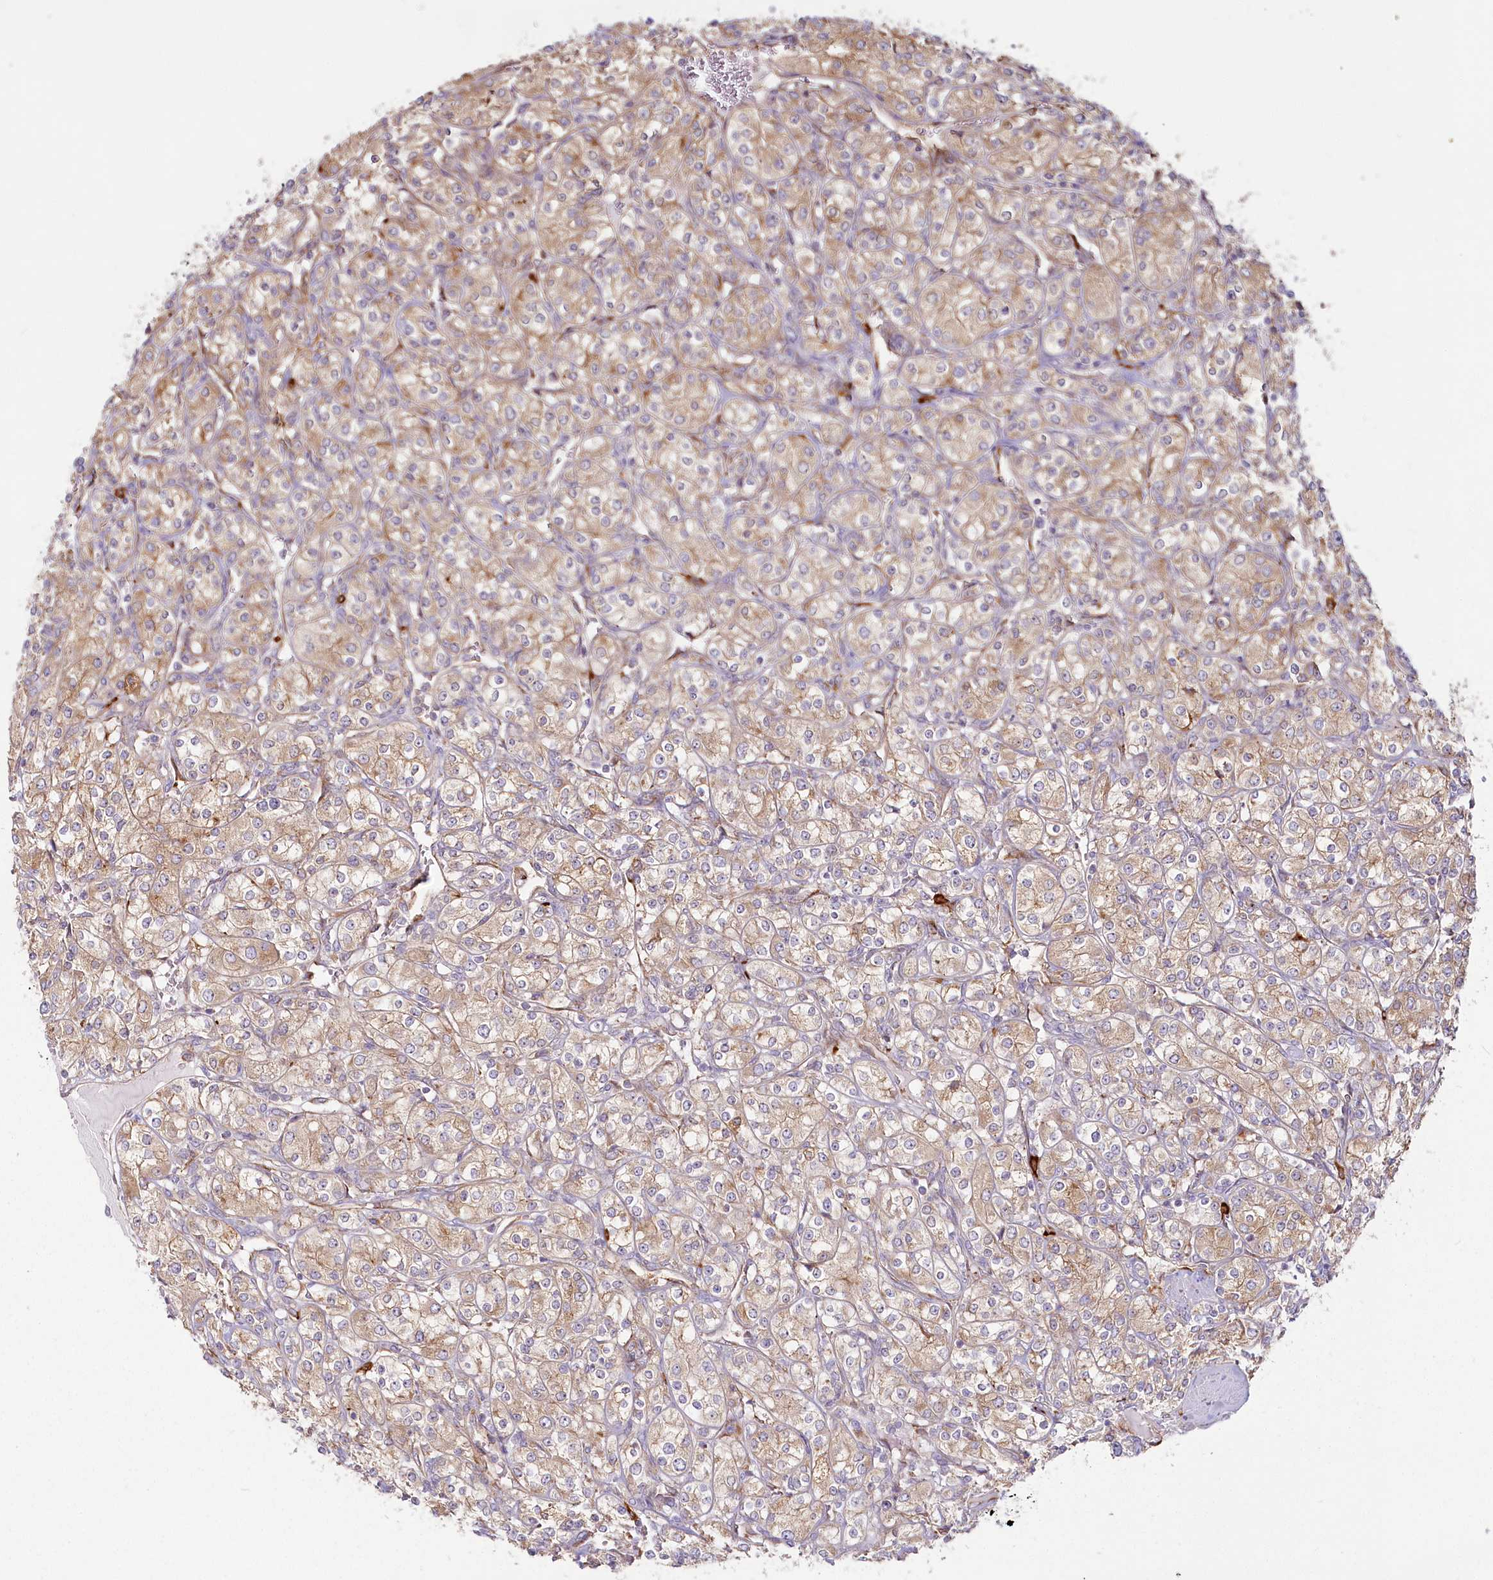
{"staining": {"intensity": "moderate", "quantity": ">75%", "location": "cytoplasmic/membranous"}, "tissue": "renal cancer", "cell_type": "Tumor cells", "image_type": "cancer", "snomed": [{"axis": "morphology", "description": "Adenocarcinoma, NOS"}, {"axis": "topography", "description": "Kidney"}], "caption": "IHC staining of renal cancer, which displays medium levels of moderate cytoplasmic/membranous staining in approximately >75% of tumor cells indicating moderate cytoplasmic/membranous protein staining. The staining was performed using DAB (brown) for protein detection and nuclei were counterstained in hematoxylin (blue).", "gene": "HARS2", "patient": {"sex": "male", "age": 77}}